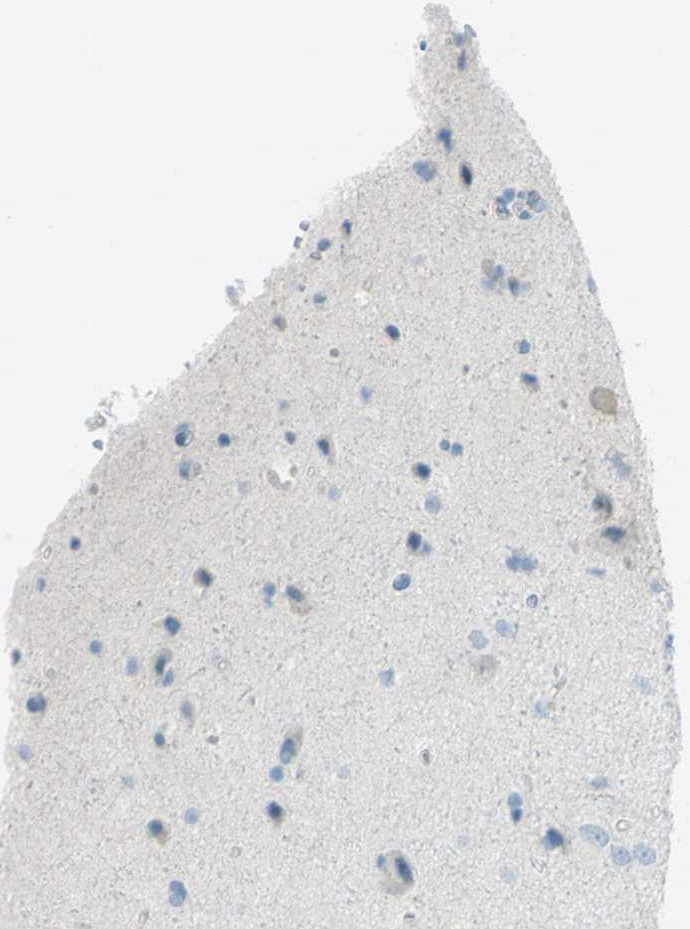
{"staining": {"intensity": "negative", "quantity": "none", "location": "none"}, "tissue": "glioma", "cell_type": "Tumor cells", "image_type": "cancer", "snomed": [{"axis": "morphology", "description": "Glioma, malignant, High grade"}, {"axis": "topography", "description": "Brain"}], "caption": "Histopathology image shows no significant protein expression in tumor cells of glioma.", "gene": "TFPI2", "patient": {"sex": "male", "age": 71}}